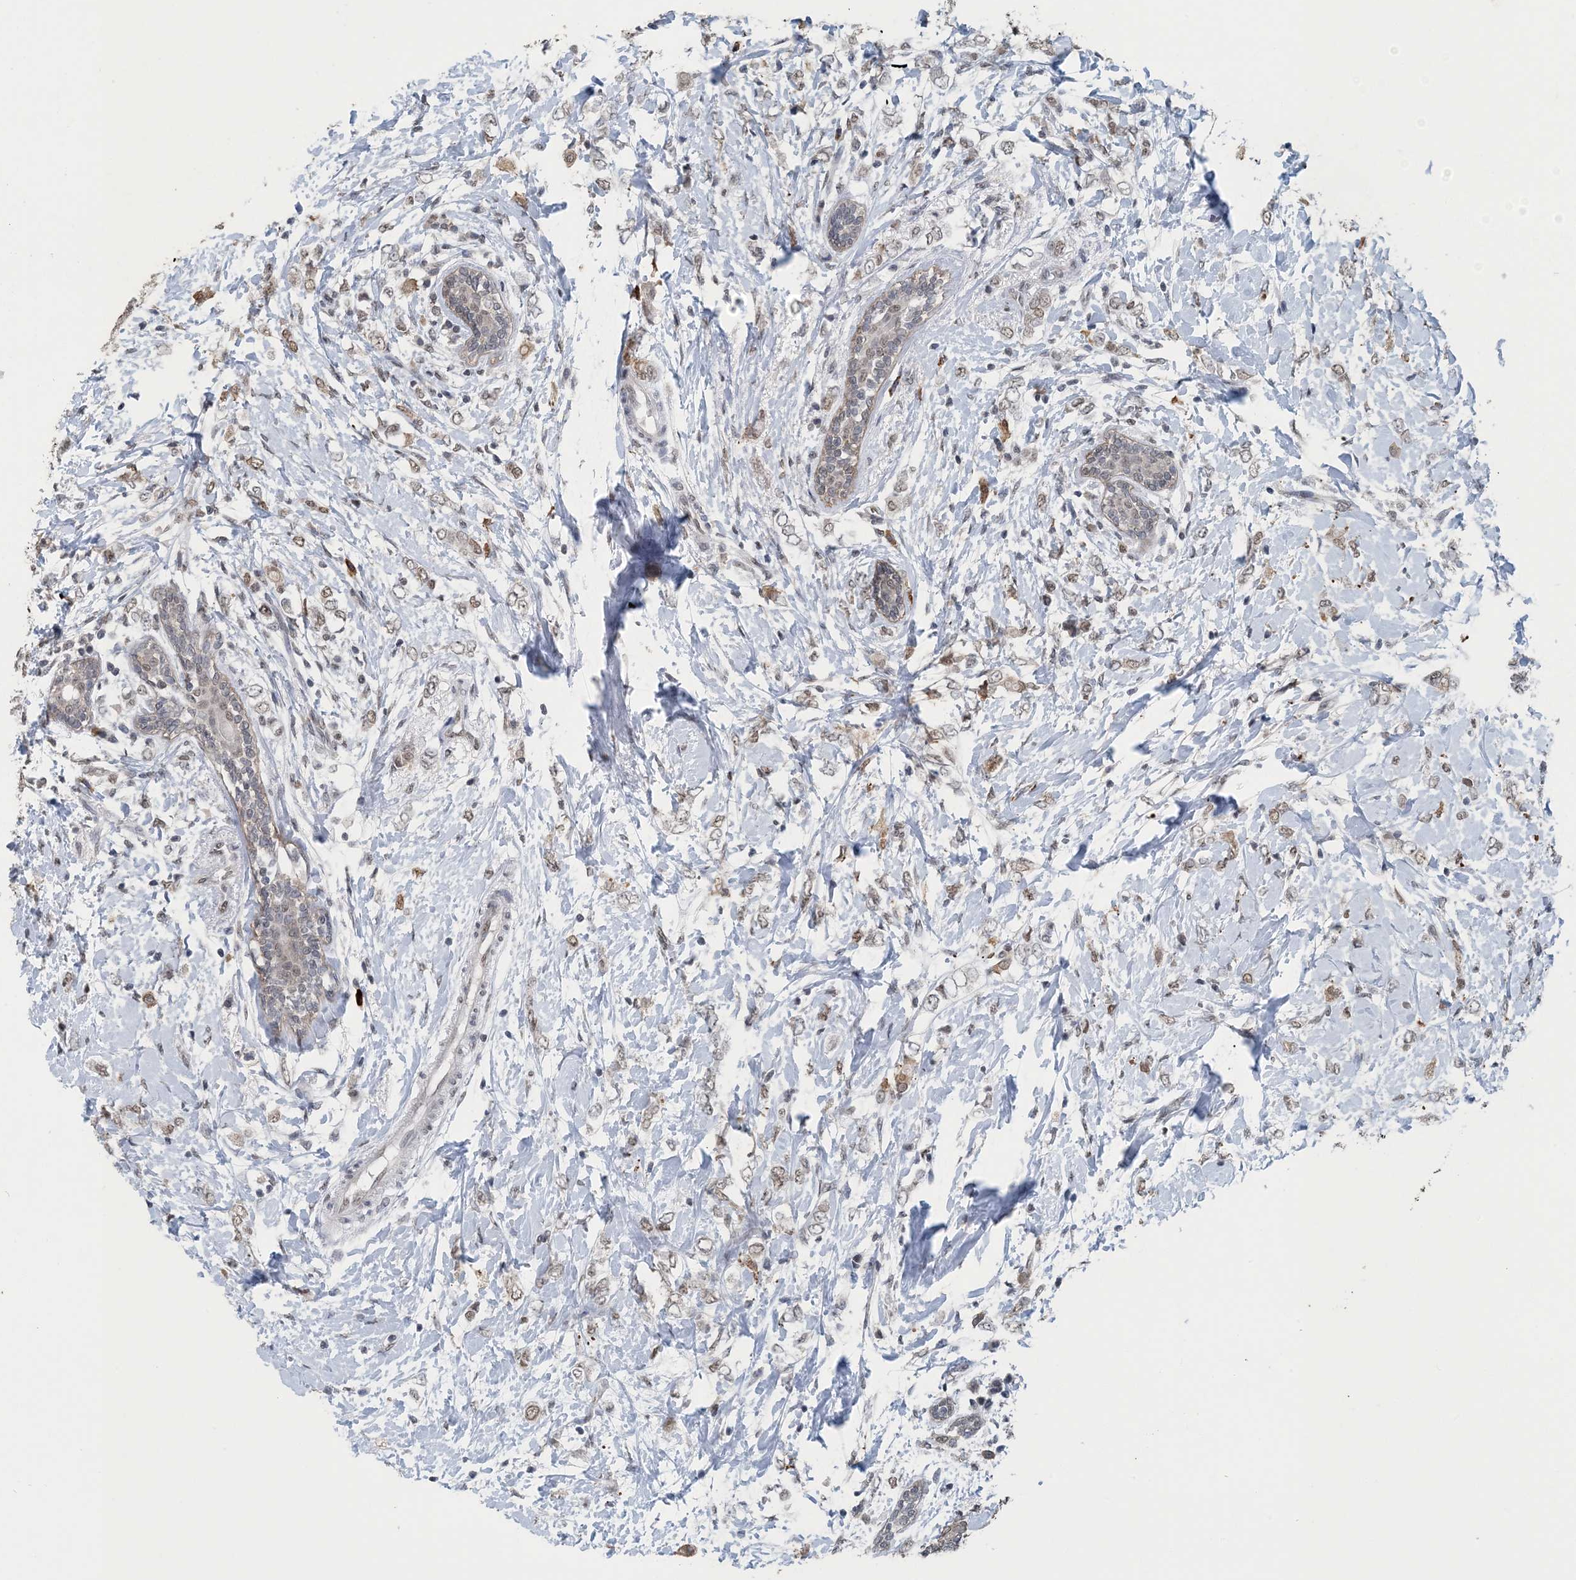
{"staining": {"intensity": "weak", "quantity": "25%-75%", "location": "nuclear"}, "tissue": "breast cancer", "cell_type": "Tumor cells", "image_type": "cancer", "snomed": [{"axis": "morphology", "description": "Normal tissue, NOS"}, {"axis": "morphology", "description": "Lobular carcinoma"}, {"axis": "topography", "description": "Breast"}], "caption": "Weak nuclear expression for a protein is seen in about 25%-75% of tumor cells of breast cancer (lobular carcinoma) using IHC.", "gene": "MBD2", "patient": {"sex": "female", "age": 47}}